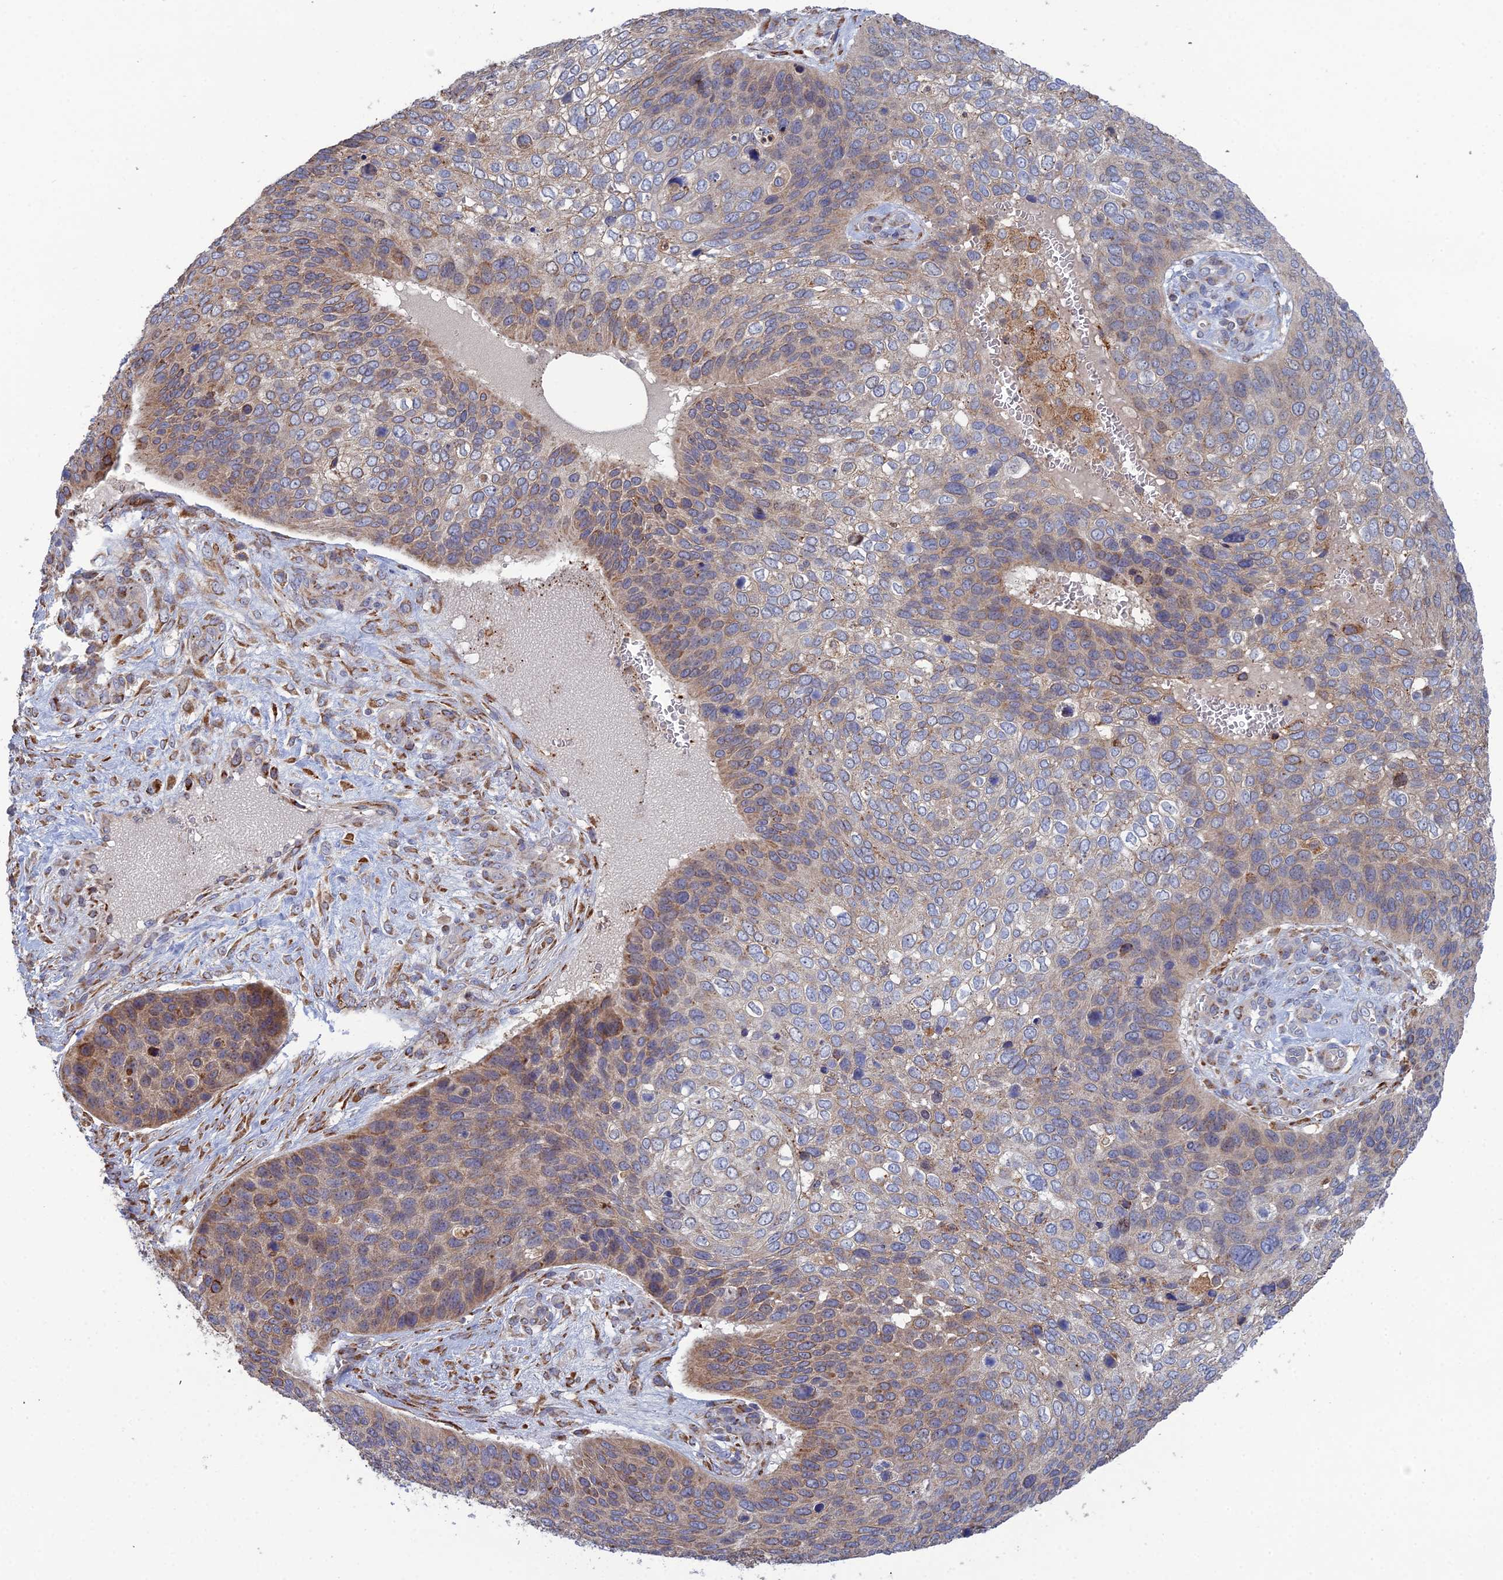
{"staining": {"intensity": "moderate", "quantity": "<25%", "location": "cytoplasmic/membranous"}, "tissue": "skin cancer", "cell_type": "Tumor cells", "image_type": "cancer", "snomed": [{"axis": "morphology", "description": "Basal cell carcinoma"}, {"axis": "topography", "description": "Skin"}], "caption": "Skin basal cell carcinoma stained with a protein marker demonstrates moderate staining in tumor cells.", "gene": "TRAPPC6A", "patient": {"sex": "female", "age": 74}}